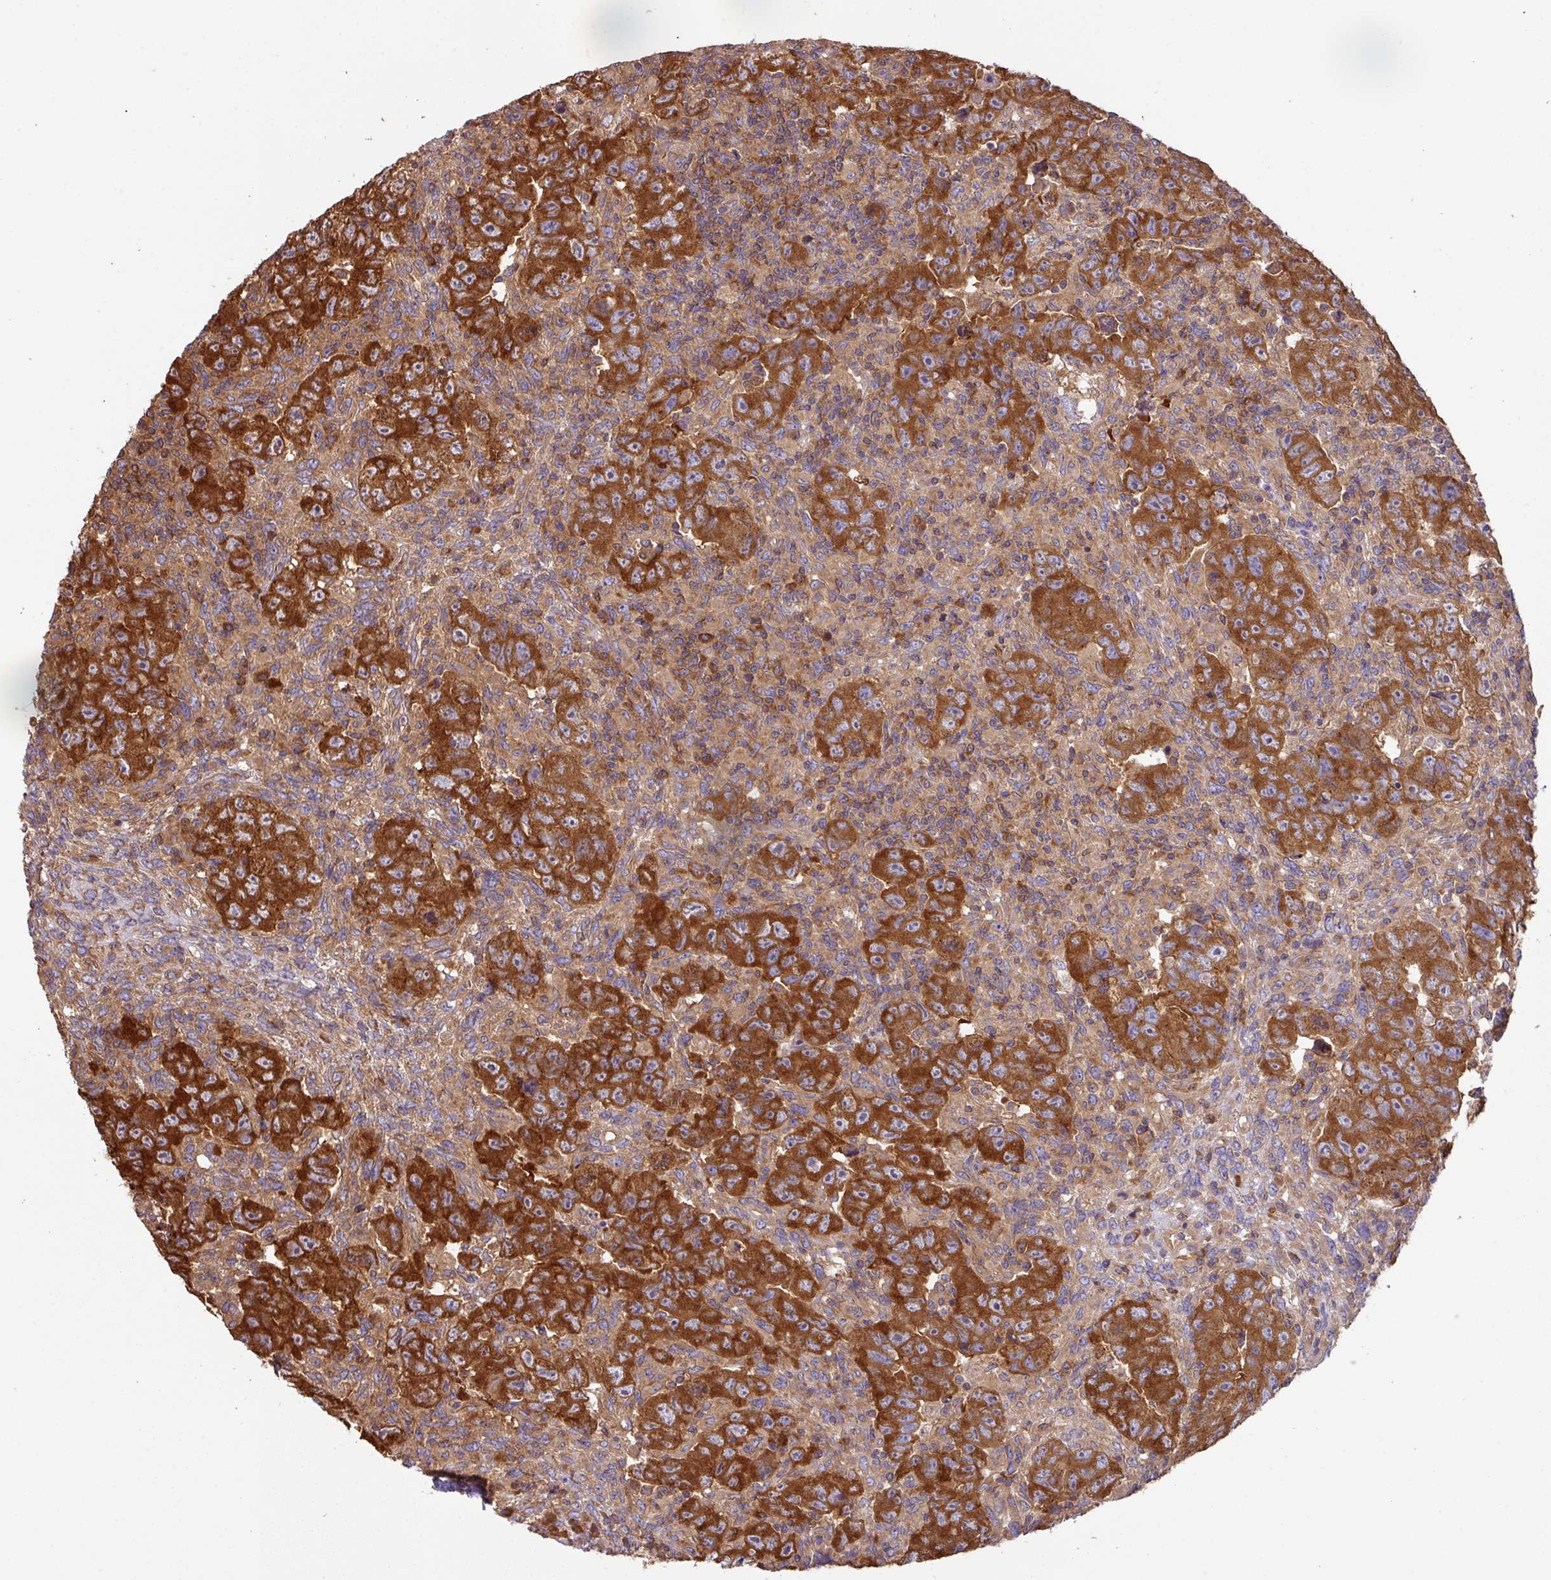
{"staining": {"intensity": "strong", "quantity": ">75%", "location": "cytoplasmic/membranous"}, "tissue": "testis cancer", "cell_type": "Tumor cells", "image_type": "cancer", "snomed": [{"axis": "morphology", "description": "Carcinoma, Embryonal, NOS"}, {"axis": "topography", "description": "Testis"}], "caption": "A histopathology image of testis embryonal carcinoma stained for a protein demonstrates strong cytoplasmic/membranous brown staining in tumor cells. (DAB IHC with brightfield microscopy, high magnification).", "gene": "GSPT1", "patient": {"sex": "male", "age": 24}}